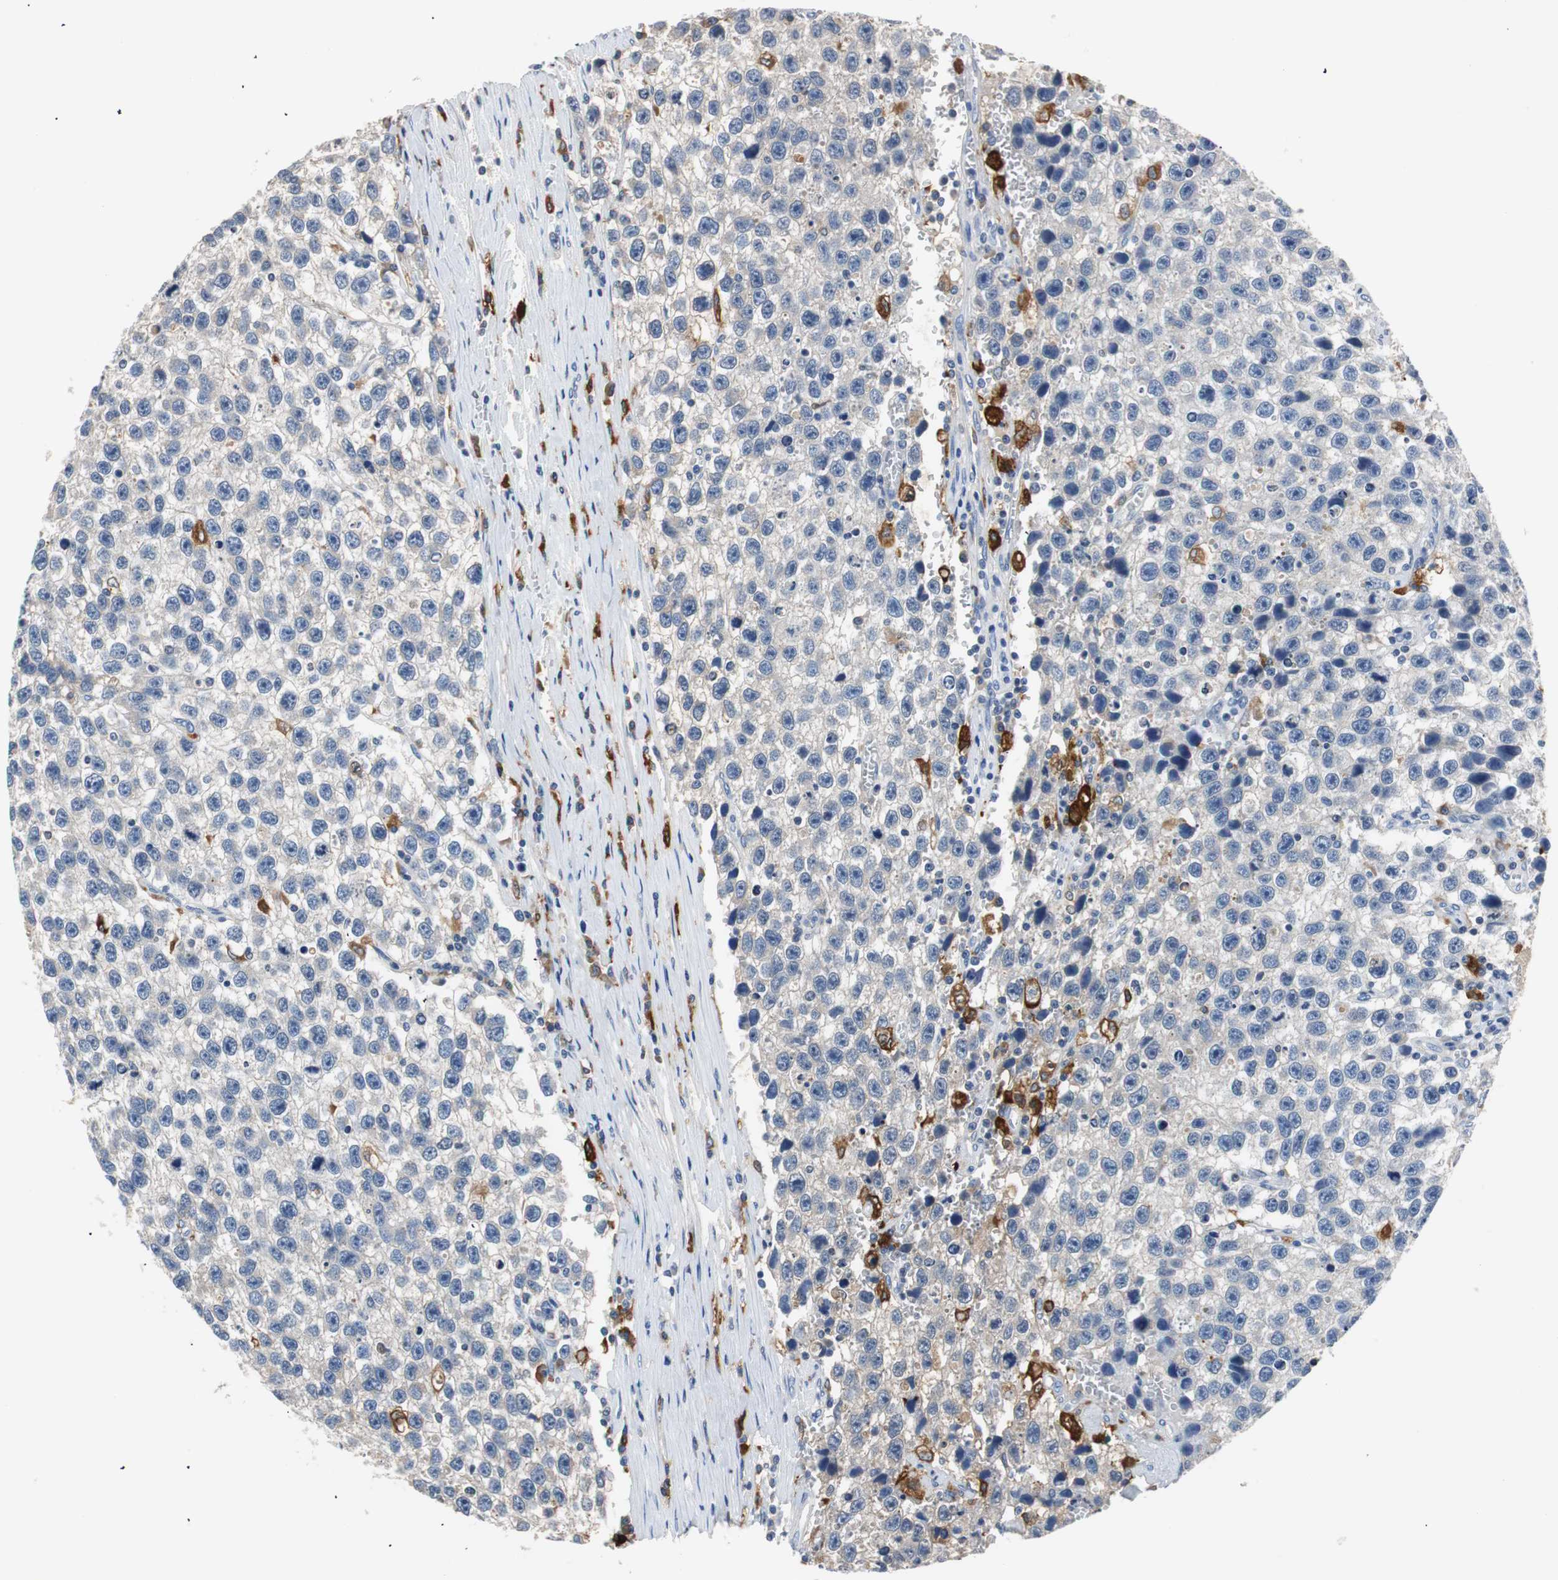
{"staining": {"intensity": "negative", "quantity": "none", "location": "none"}, "tissue": "testis cancer", "cell_type": "Tumor cells", "image_type": "cancer", "snomed": [{"axis": "morphology", "description": "Seminoma, NOS"}, {"axis": "topography", "description": "Testis"}], "caption": "DAB (3,3'-diaminobenzidine) immunohistochemical staining of human testis seminoma demonstrates no significant expression in tumor cells. (Brightfield microscopy of DAB (3,3'-diaminobenzidine) immunohistochemistry (IHC) at high magnification).", "gene": "PI15", "patient": {"sex": "male", "age": 33}}